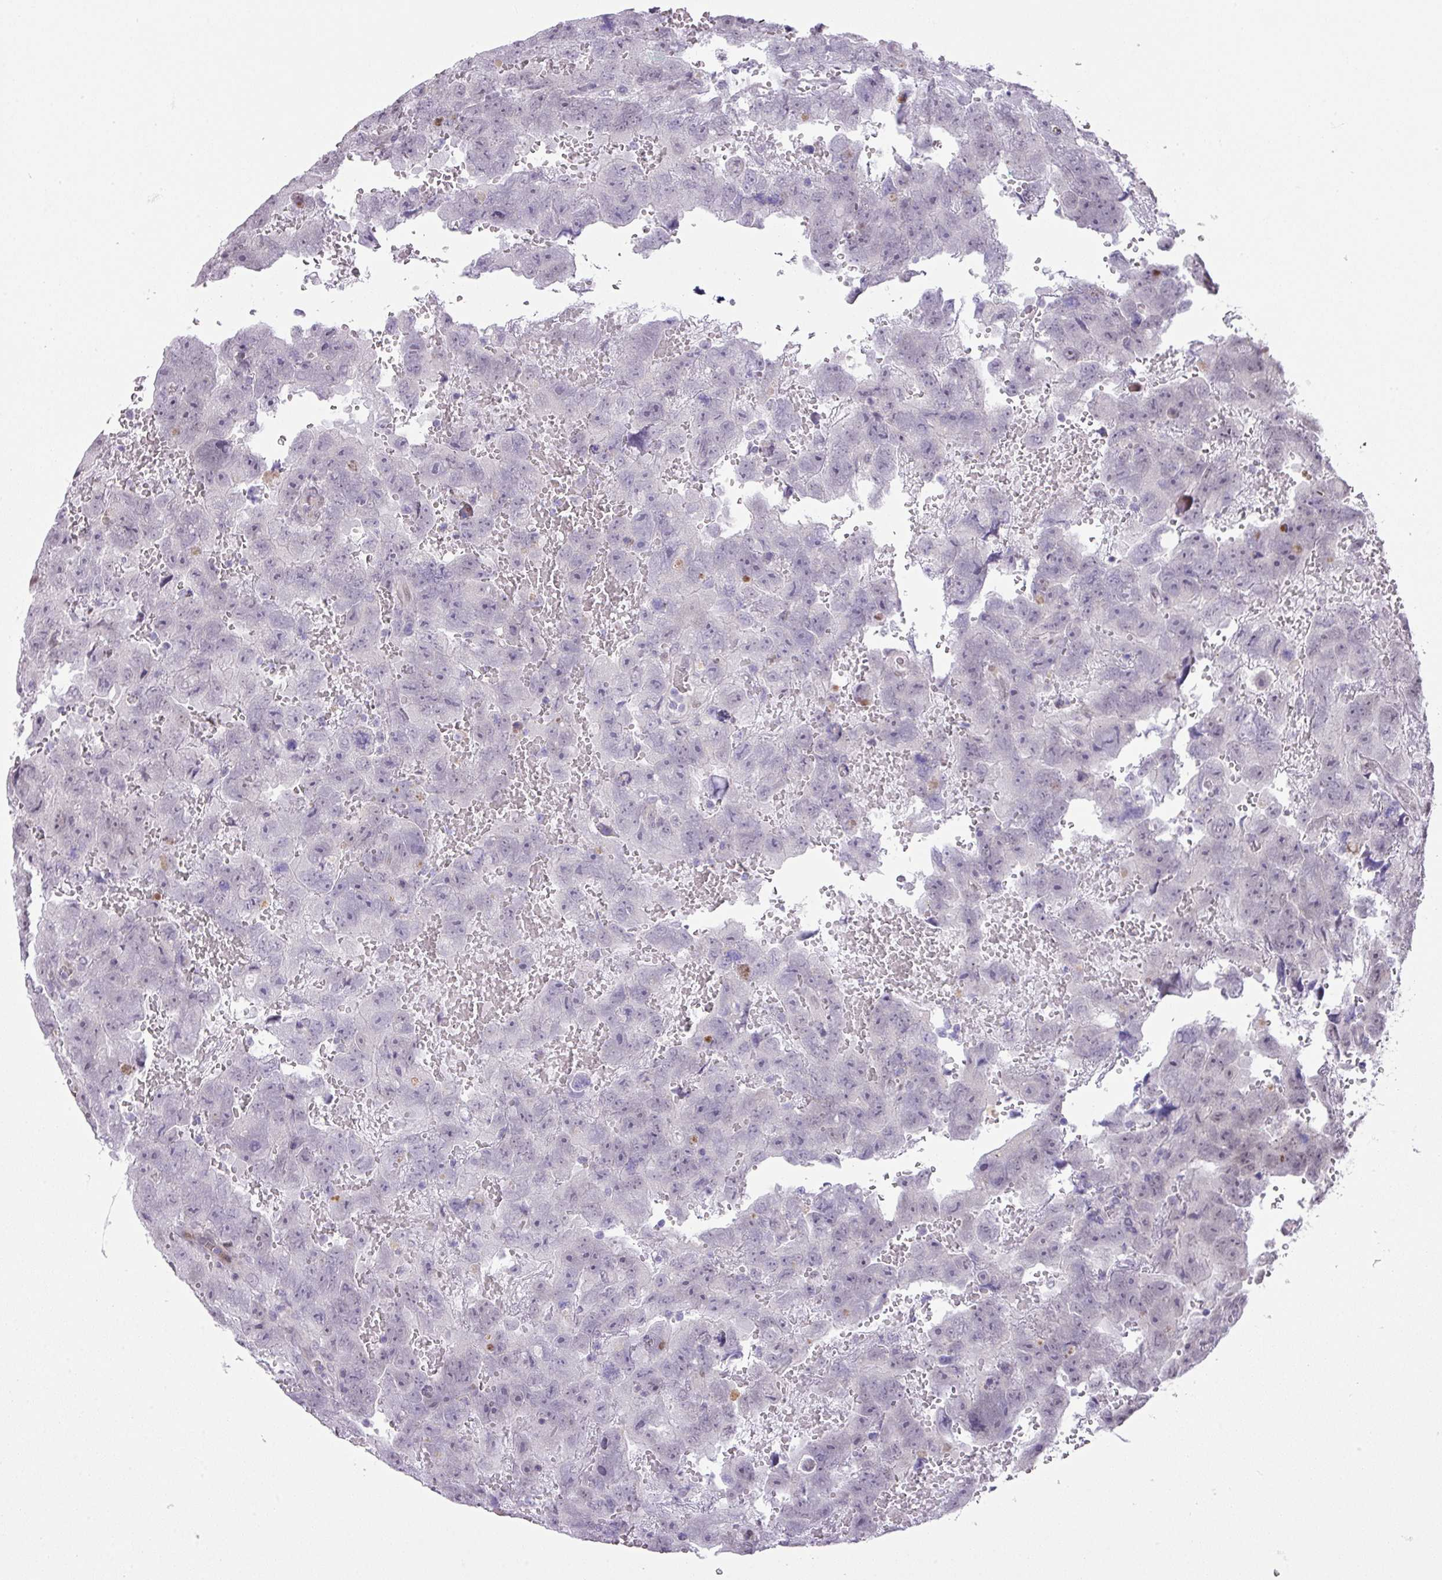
{"staining": {"intensity": "negative", "quantity": "none", "location": "none"}, "tissue": "testis cancer", "cell_type": "Tumor cells", "image_type": "cancer", "snomed": [{"axis": "morphology", "description": "Carcinoma, Embryonal, NOS"}, {"axis": "topography", "description": "Testis"}], "caption": "Tumor cells are negative for brown protein staining in embryonal carcinoma (testis).", "gene": "ANKRD13B", "patient": {"sex": "male", "age": 45}}